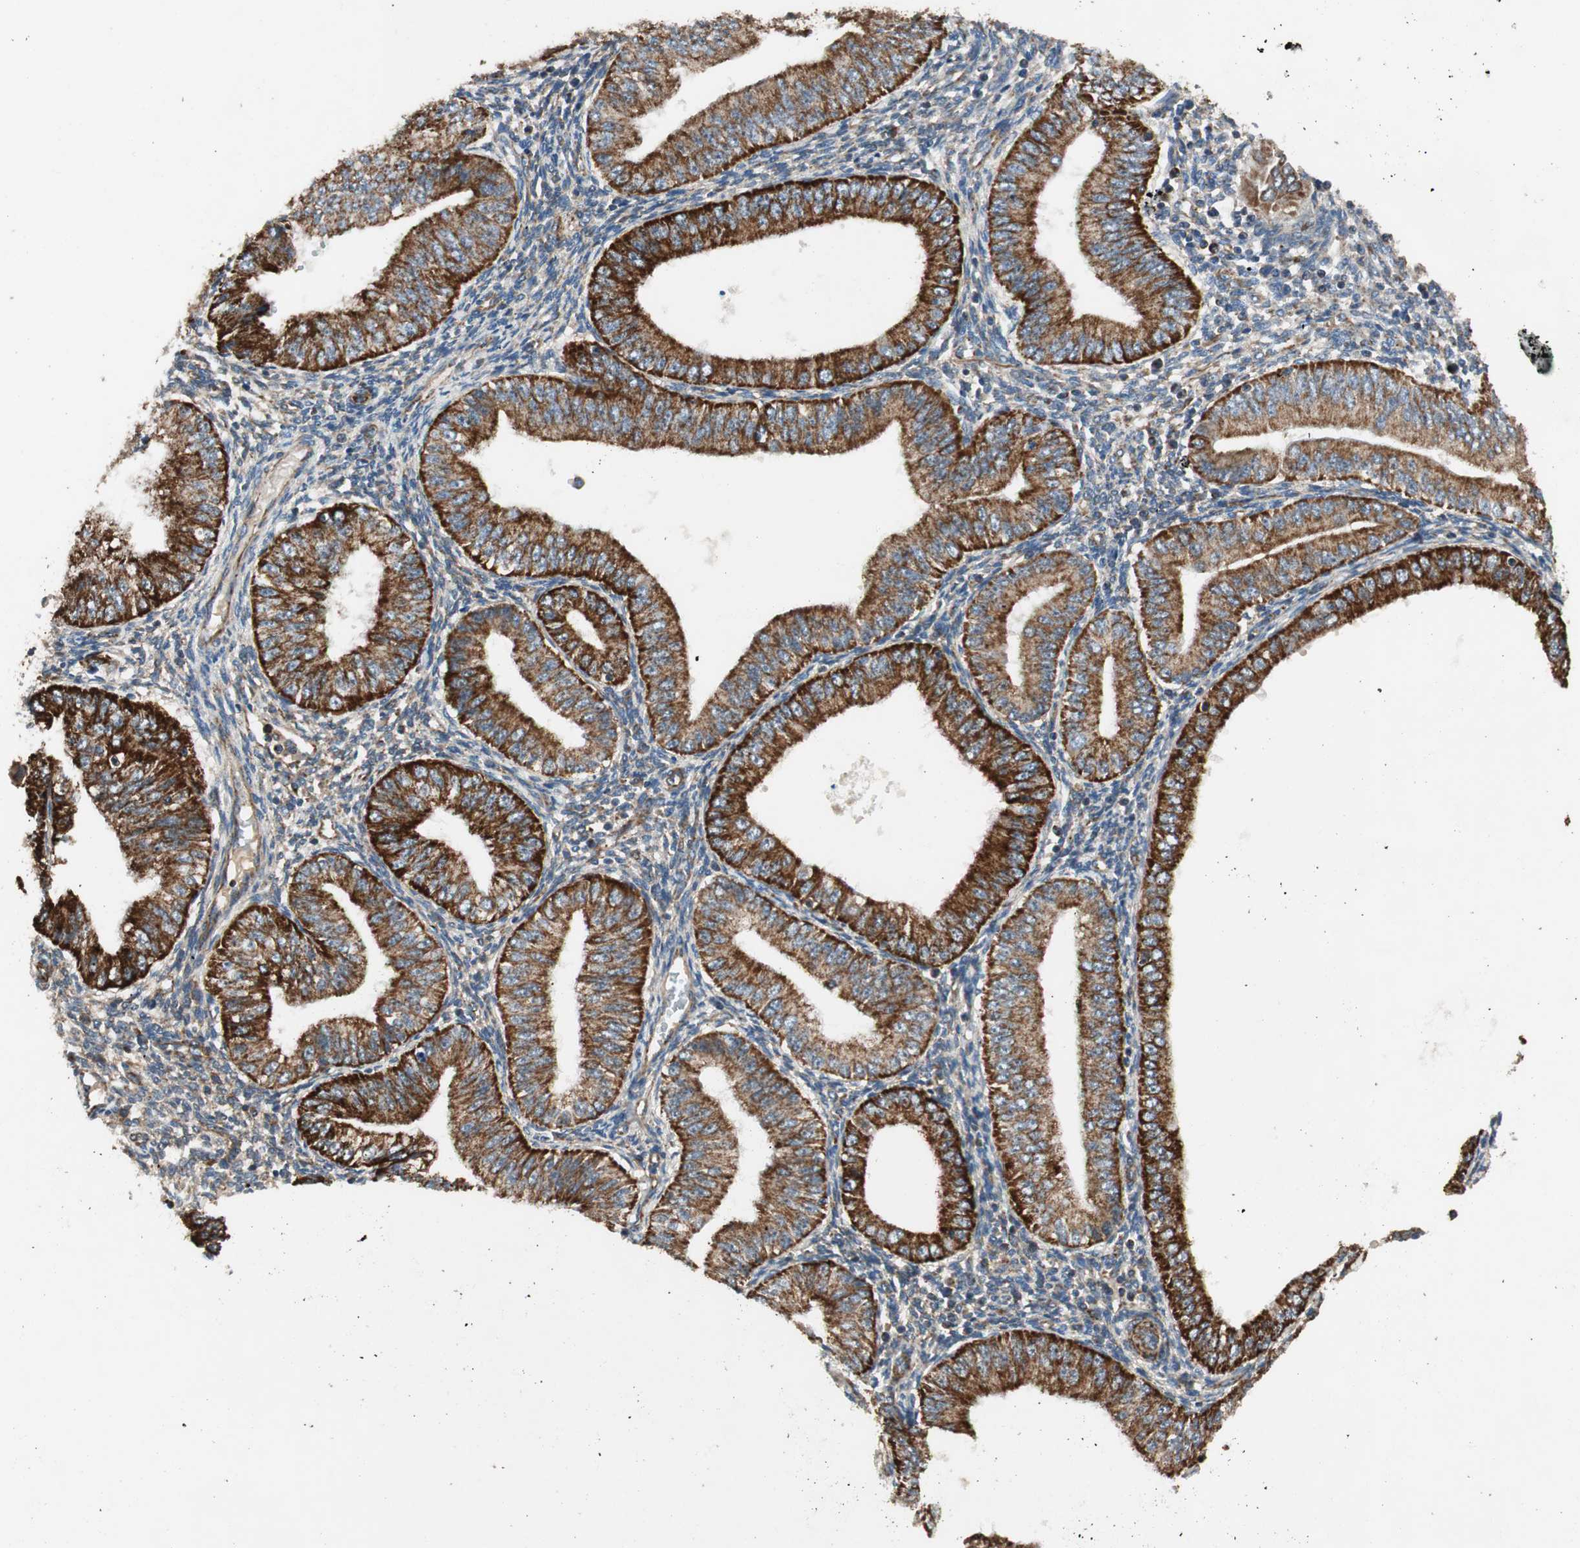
{"staining": {"intensity": "strong", "quantity": ">75%", "location": "cytoplasmic/membranous"}, "tissue": "endometrial cancer", "cell_type": "Tumor cells", "image_type": "cancer", "snomed": [{"axis": "morphology", "description": "Normal tissue, NOS"}, {"axis": "morphology", "description": "Adenocarcinoma, NOS"}, {"axis": "topography", "description": "Endometrium"}], "caption": "Brown immunohistochemical staining in adenocarcinoma (endometrial) reveals strong cytoplasmic/membranous positivity in approximately >75% of tumor cells.", "gene": "AKAP1", "patient": {"sex": "female", "age": 53}}